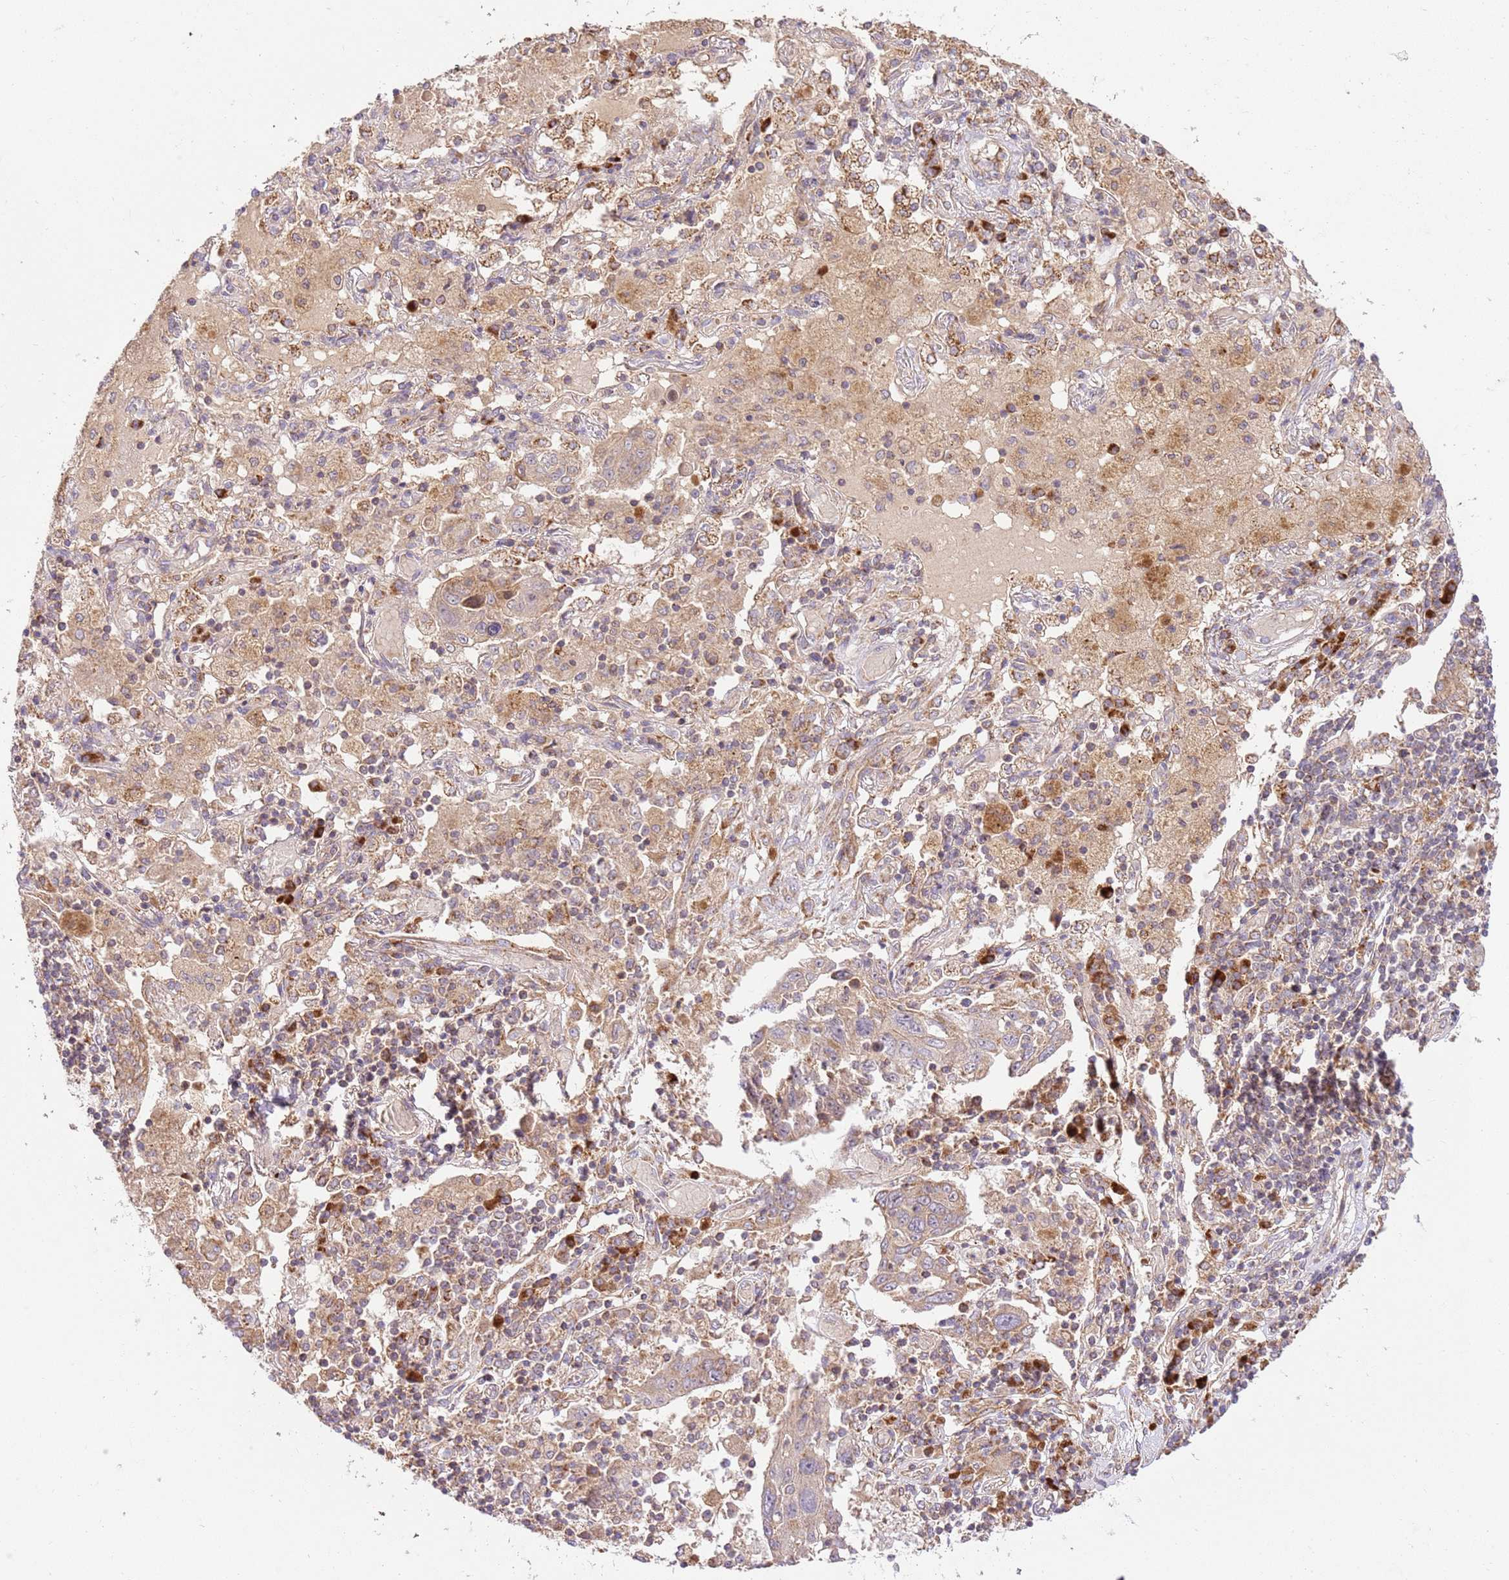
{"staining": {"intensity": "weak", "quantity": ">75%", "location": "cytoplasmic/membranous"}, "tissue": "lung cancer", "cell_type": "Tumor cells", "image_type": "cancer", "snomed": [{"axis": "morphology", "description": "Squamous cell carcinoma, NOS"}, {"axis": "topography", "description": "Lung"}], "caption": "Immunohistochemical staining of human lung cancer demonstrates low levels of weak cytoplasmic/membranous expression in approximately >75% of tumor cells.", "gene": "SPATA2L", "patient": {"sex": "male", "age": 65}}